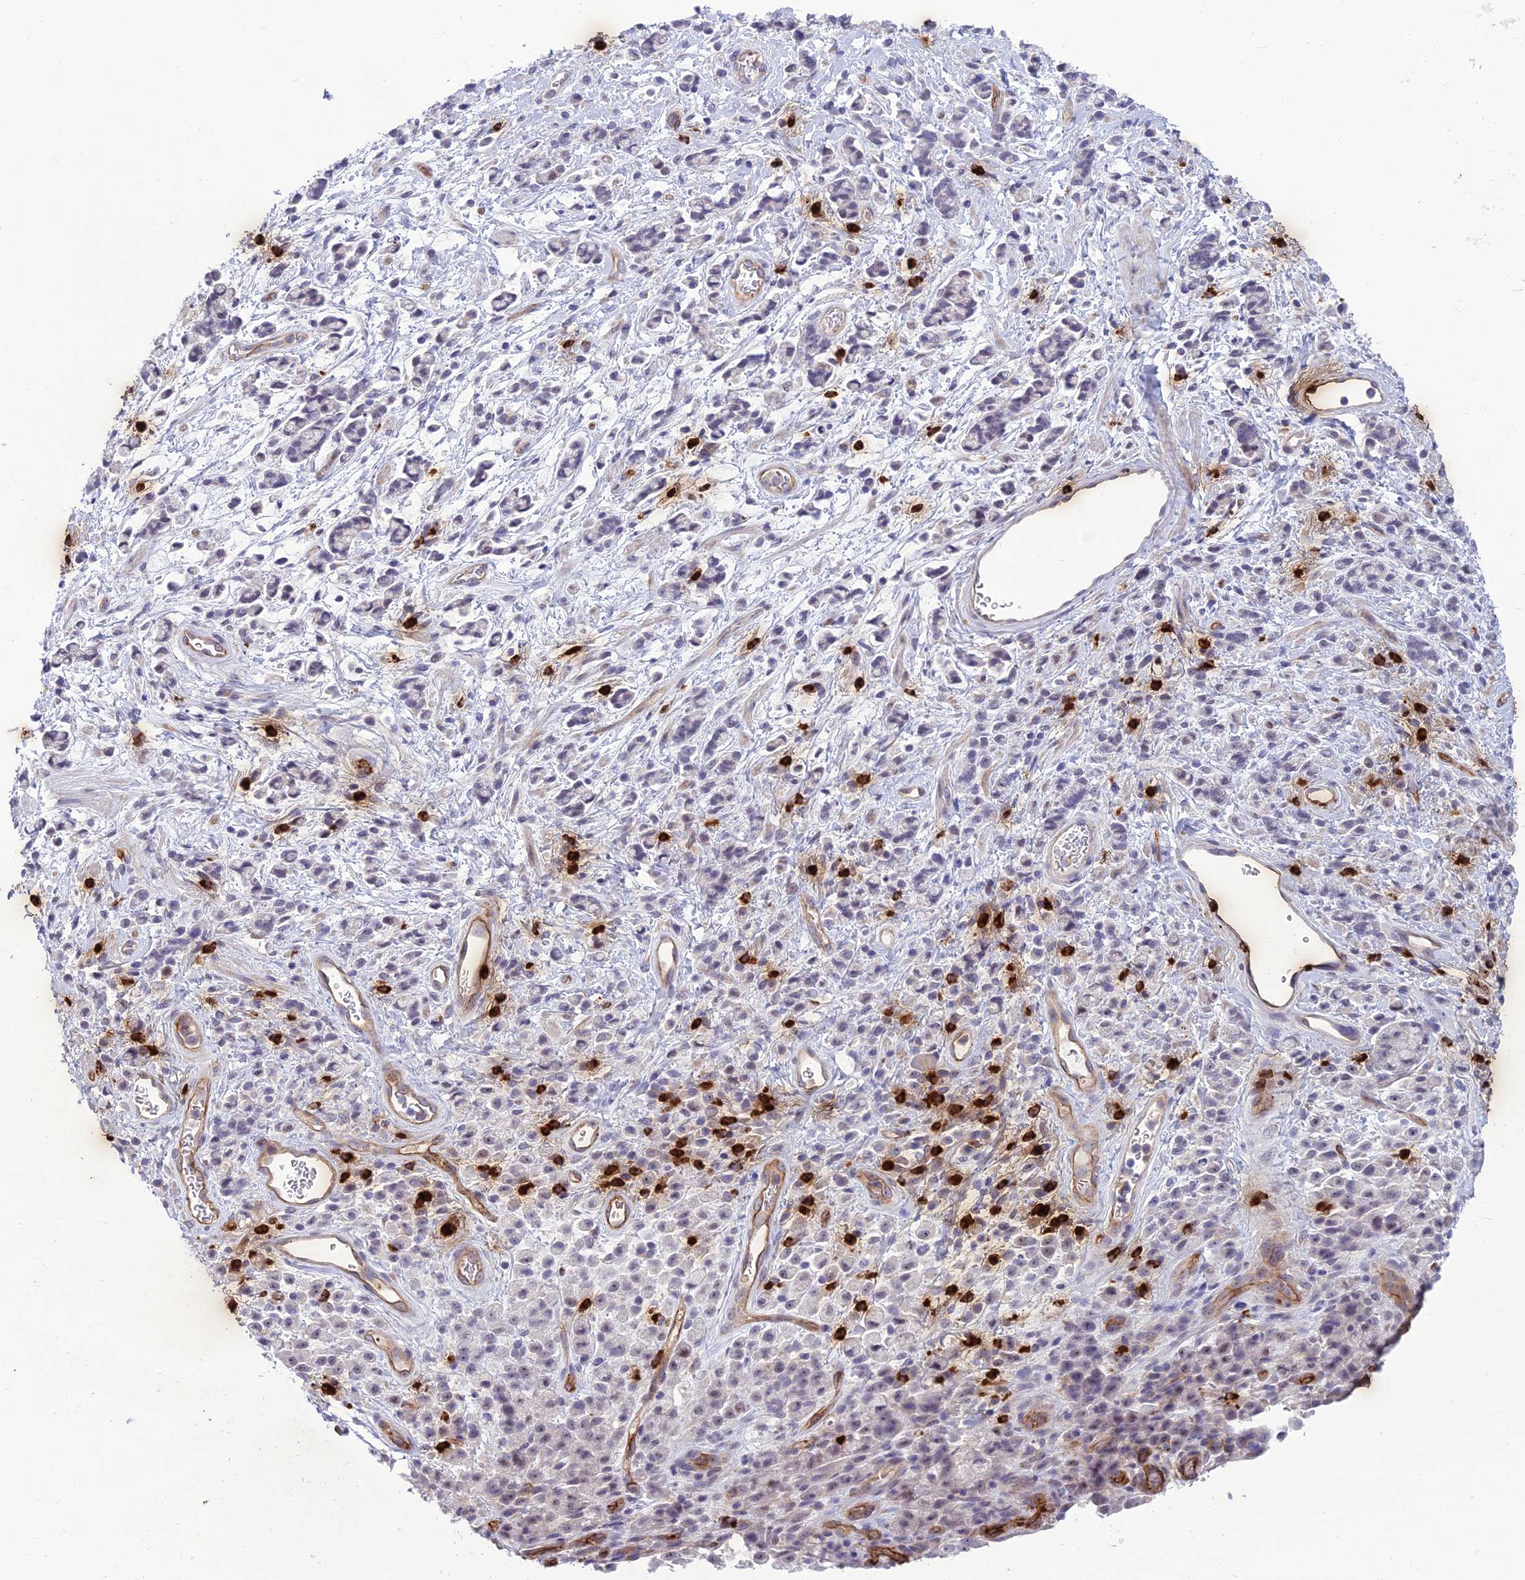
{"staining": {"intensity": "negative", "quantity": "none", "location": "none"}, "tissue": "stomach cancer", "cell_type": "Tumor cells", "image_type": "cancer", "snomed": [{"axis": "morphology", "description": "Adenocarcinoma, NOS"}, {"axis": "topography", "description": "Stomach"}], "caption": "The immunohistochemistry (IHC) photomicrograph has no significant positivity in tumor cells of stomach cancer (adenocarcinoma) tissue.", "gene": "BBS7", "patient": {"sex": "female", "age": 60}}